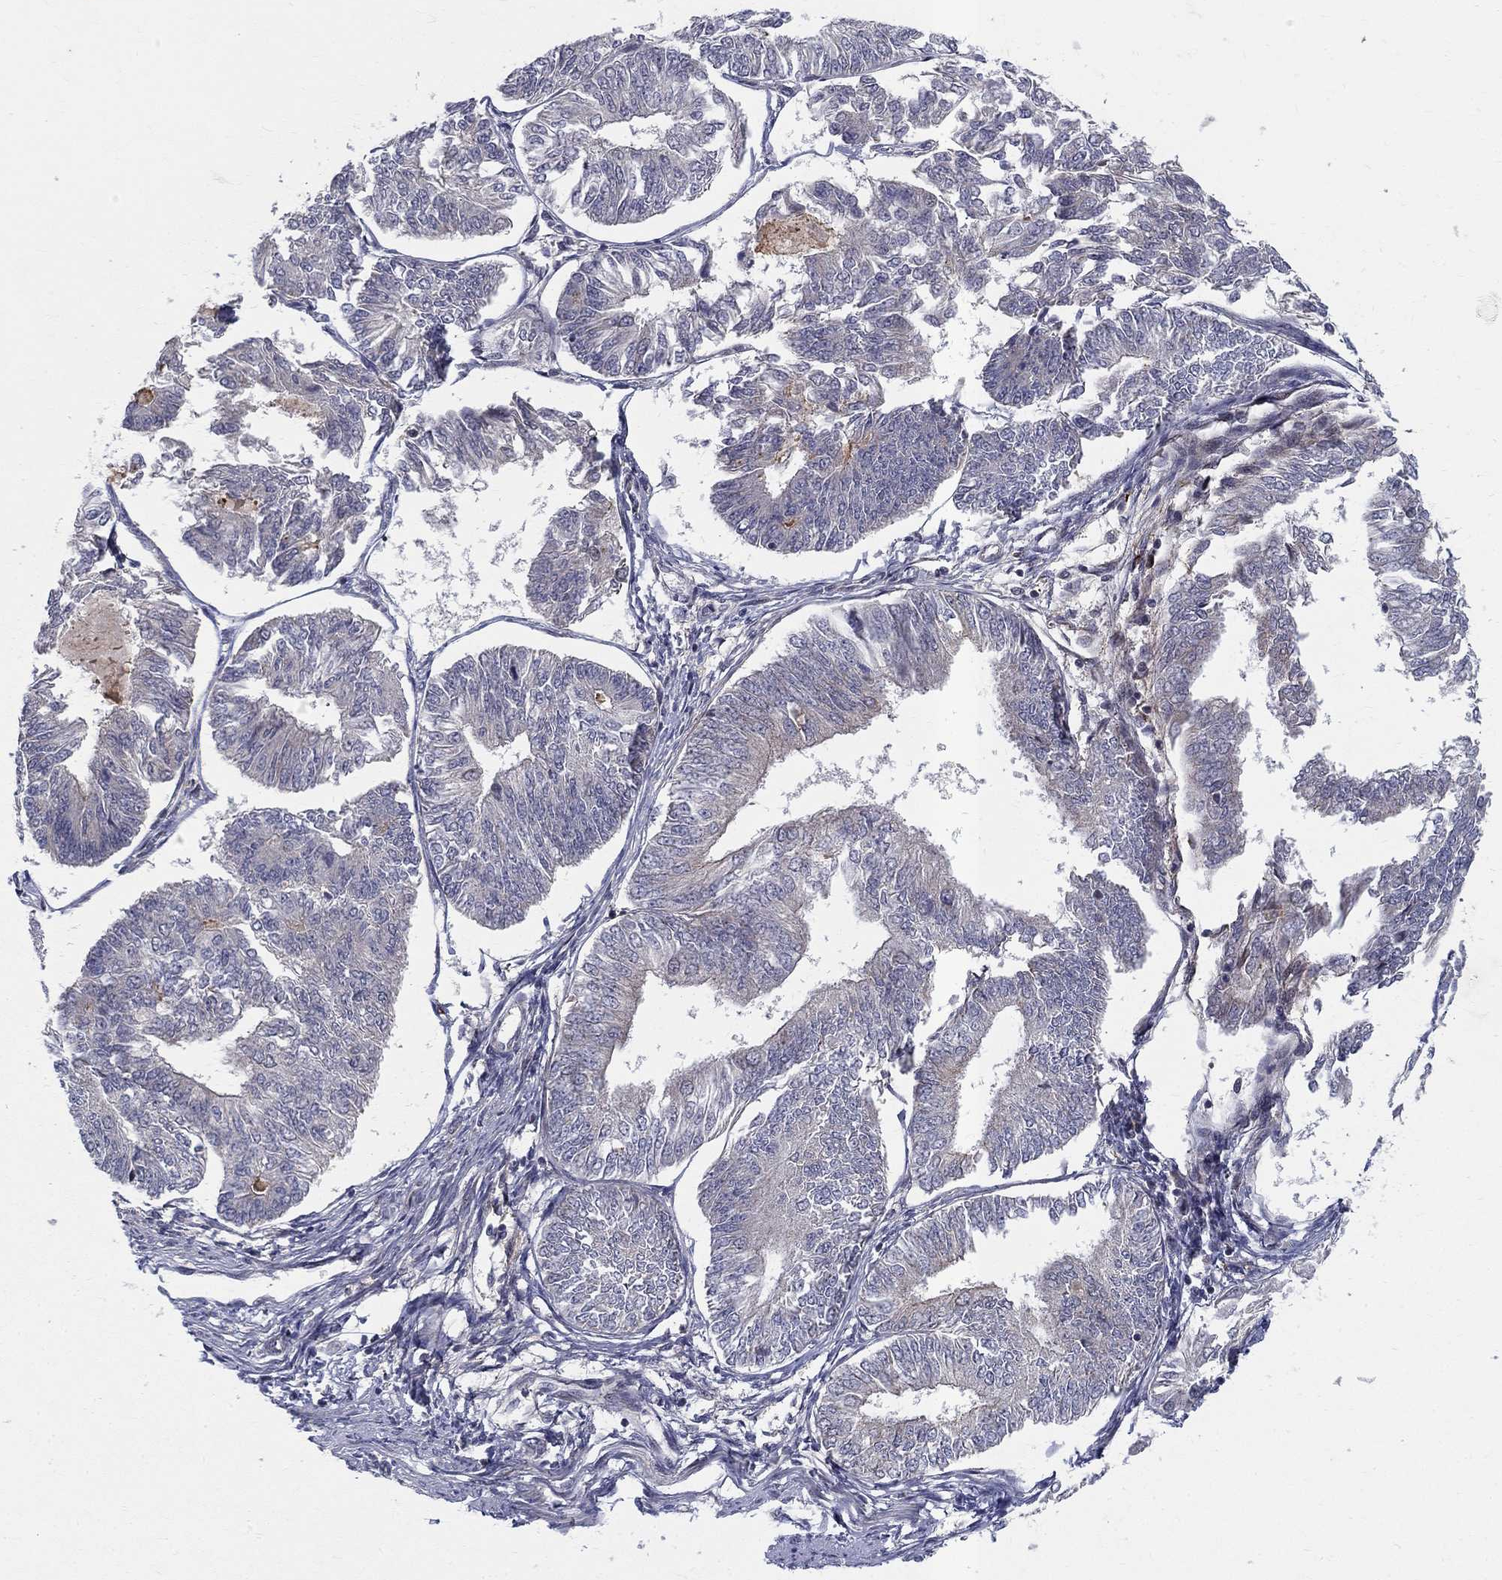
{"staining": {"intensity": "negative", "quantity": "none", "location": "none"}, "tissue": "endometrial cancer", "cell_type": "Tumor cells", "image_type": "cancer", "snomed": [{"axis": "morphology", "description": "Adenocarcinoma, NOS"}, {"axis": "topography", "description": "Endometrium"}], "caption": "IHC of endometrial cancer (adenocarcinoma) shows no staining in tumor cells. (IHC, brightfield microscopy, high magnification).", "gene": "WDR19", "patient": {"sex": "female", "age": 58}}